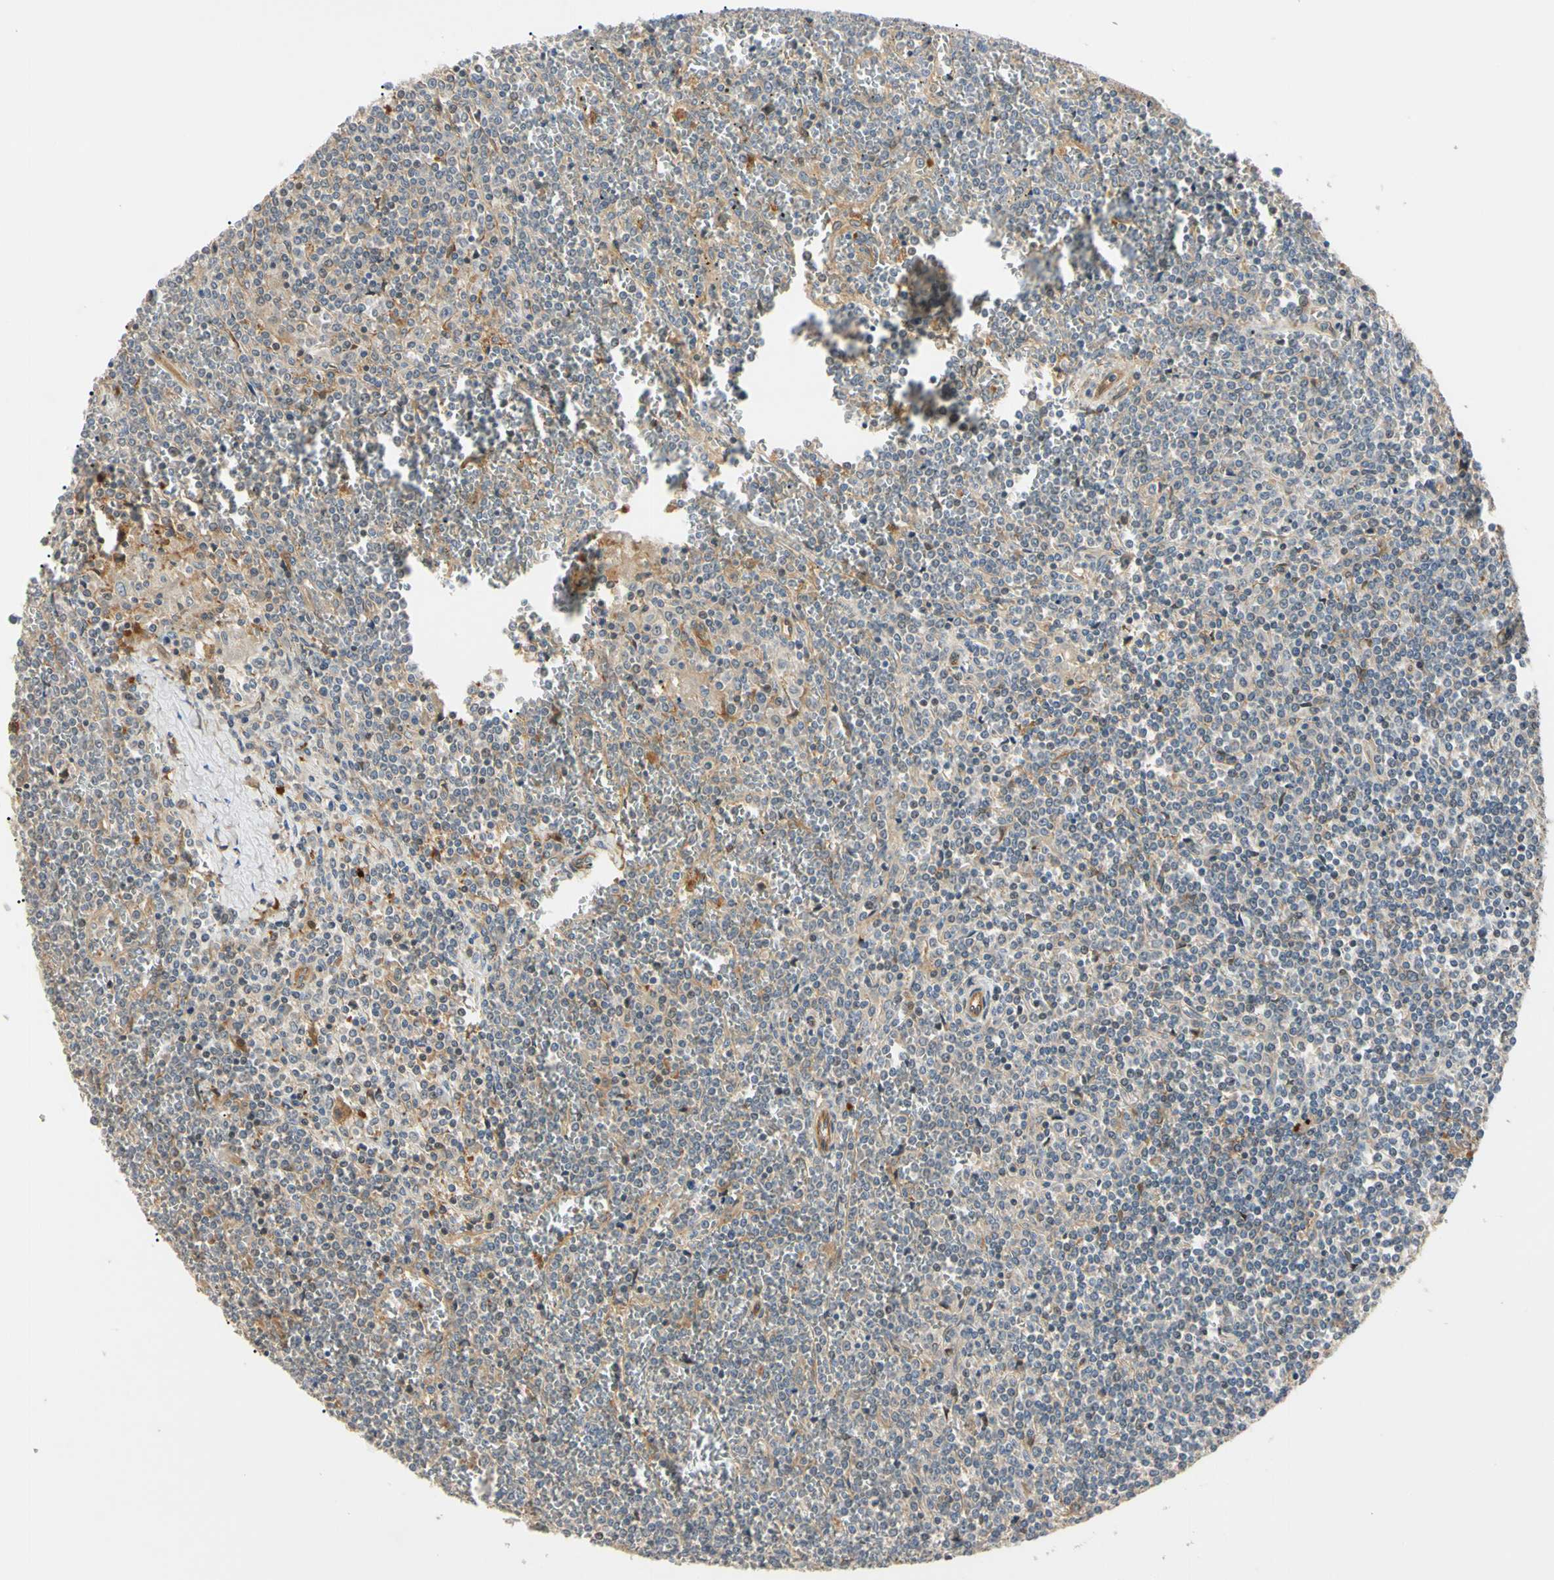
{"staining": {"intensity": "moderate", "quantity": ">75%", "location": "cytoplasmic/membranous"}, "tissue": "lymphoma", "cell_type": "Tumor cells", "image_type": "cancer", "snomed": [{"axis": "morphology", "description": "Malignant lymphoma, non-Hodgkin's type, Low grade"}, {"axis": "topography", "description": "Spleen"}], "caption": "This micrograph shows IHC staining of low-grade malignant lymphoma, non-Hodgkin's type, with medium moderate cytoplasmic/membranous expression in about >75% of tumor cells.", "gene": "F2R", "patient": {"sex": "female", "age": 19}}